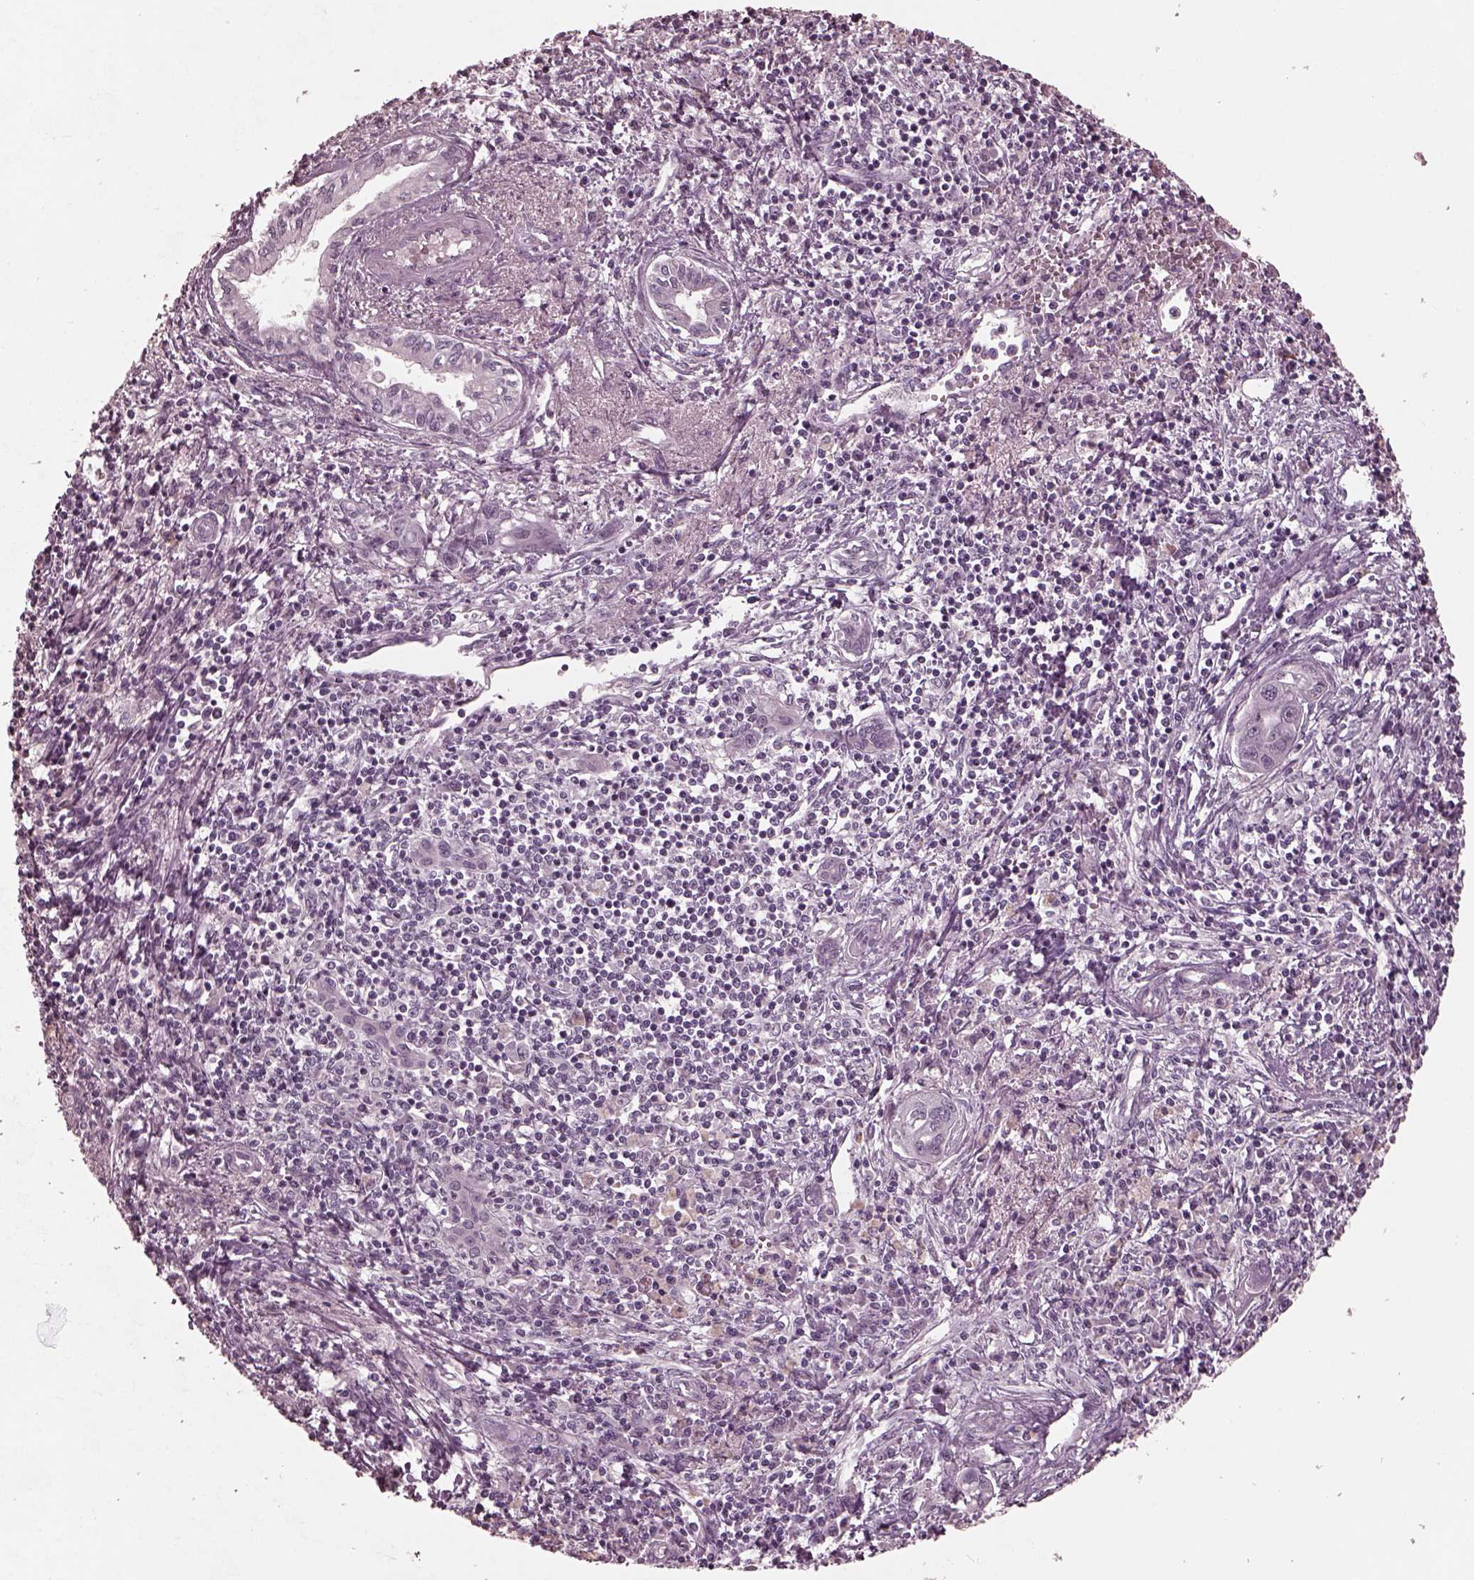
{"staining": {"intensity": "negative", "quantity": "none", "location": "none"}, "tissue": "liver cancer", "cell_type": "Tumor cells", "image_type": "cancer", "snomed": [{"axis": "morphology", "description": "Cholangiocarcinoma"}, {"axis": "topography", "description": "Liver"}], "caption": "DAB immunohistochemical staining of liver cancer (cholangiocarcinoma) shows no significant positivity in tumor cells. The staining is performed using DAB brown chromogen with nuclei counter-stained in using hematoxylin.", "gene": "RCVRN", "patient": {"sex": "male", "age": 58}}